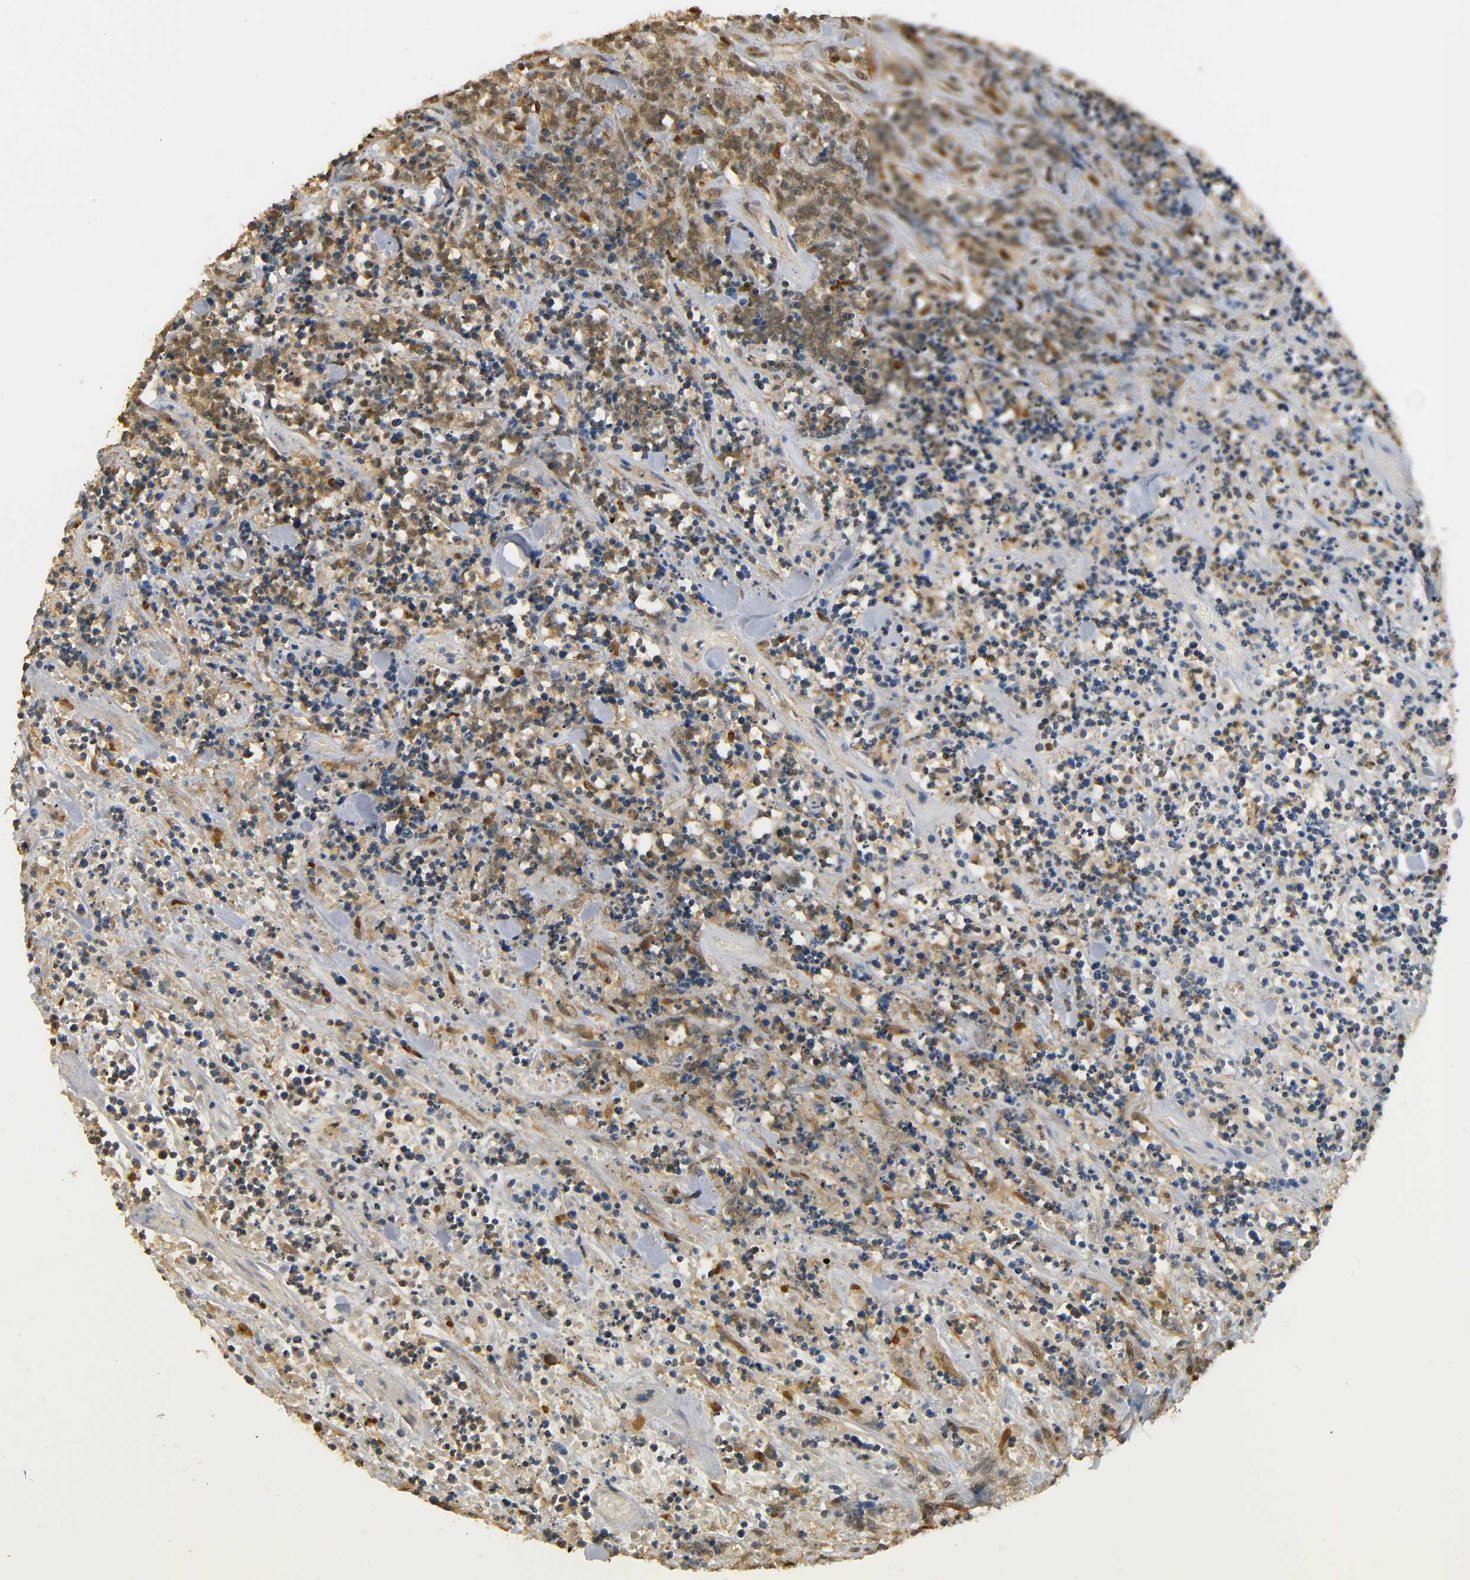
{"staining": {"intensity": "moderate", "quantity": ">75%", "location": "cytoplasmic/membranous,nuclear"}, "tissue": "lymphoma", "cell_type": "Tumor cells", "image_type": "cancer", "snomed": [{"axis": "morphology", "description": "Malignant lymphoma, non-Hodgkin's type, High grade"}, {"axis": "topography", "description": "Soft tissue"}], "caption": "Immunohistochemistry (DAB (3,3'-diaminobenzidine)) staining of human lymphoma demonstrates moderate cytoplasmic/membranous and nuclear protein staining in approximately >75% of tumor cells. The staining was performed using DAB, with brown indicating positive protein expression. Nuclei are stained blue with hematoxylin.", "gene": "ZFPM2", "patient": {"sex": "male", "age": 18}}